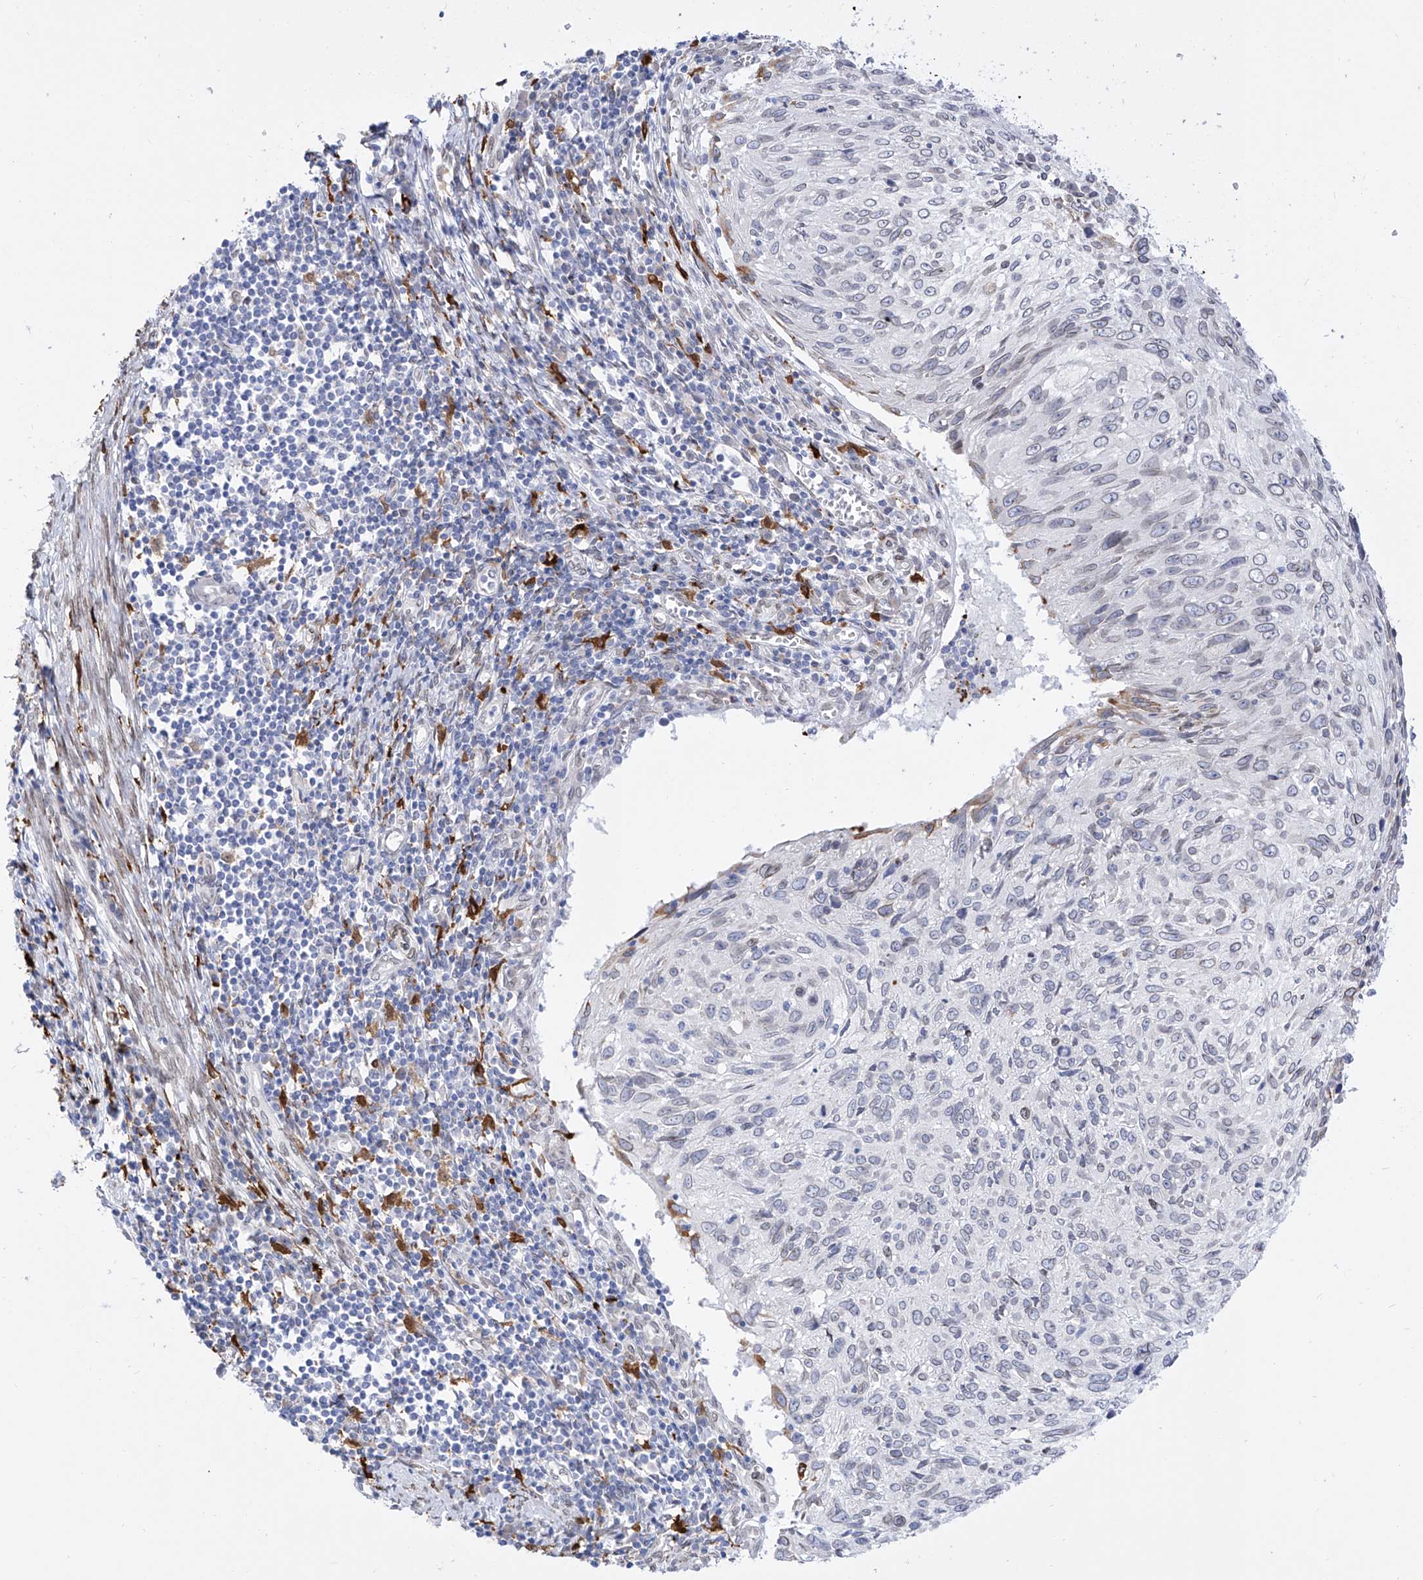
{"staining": {"intensity": "negative", "quantity": "none", "location": "none"}, "tissue": "cervical cancer", "cell_type": "Tumor cells", "image_type": "cancer", "snomed": [{"axis": "morphology", "description": "Squamous cell carcinoma, NOS"}, {"axis": "topography", "description": "Cervix"}], "caption": "This is an IHC photomicrograph of human squamous cell carcinoma (cervical). There is no staining in tumor cells.", "gene": "LCLAT1", "patient": {"sex": "female", "age": 51}}